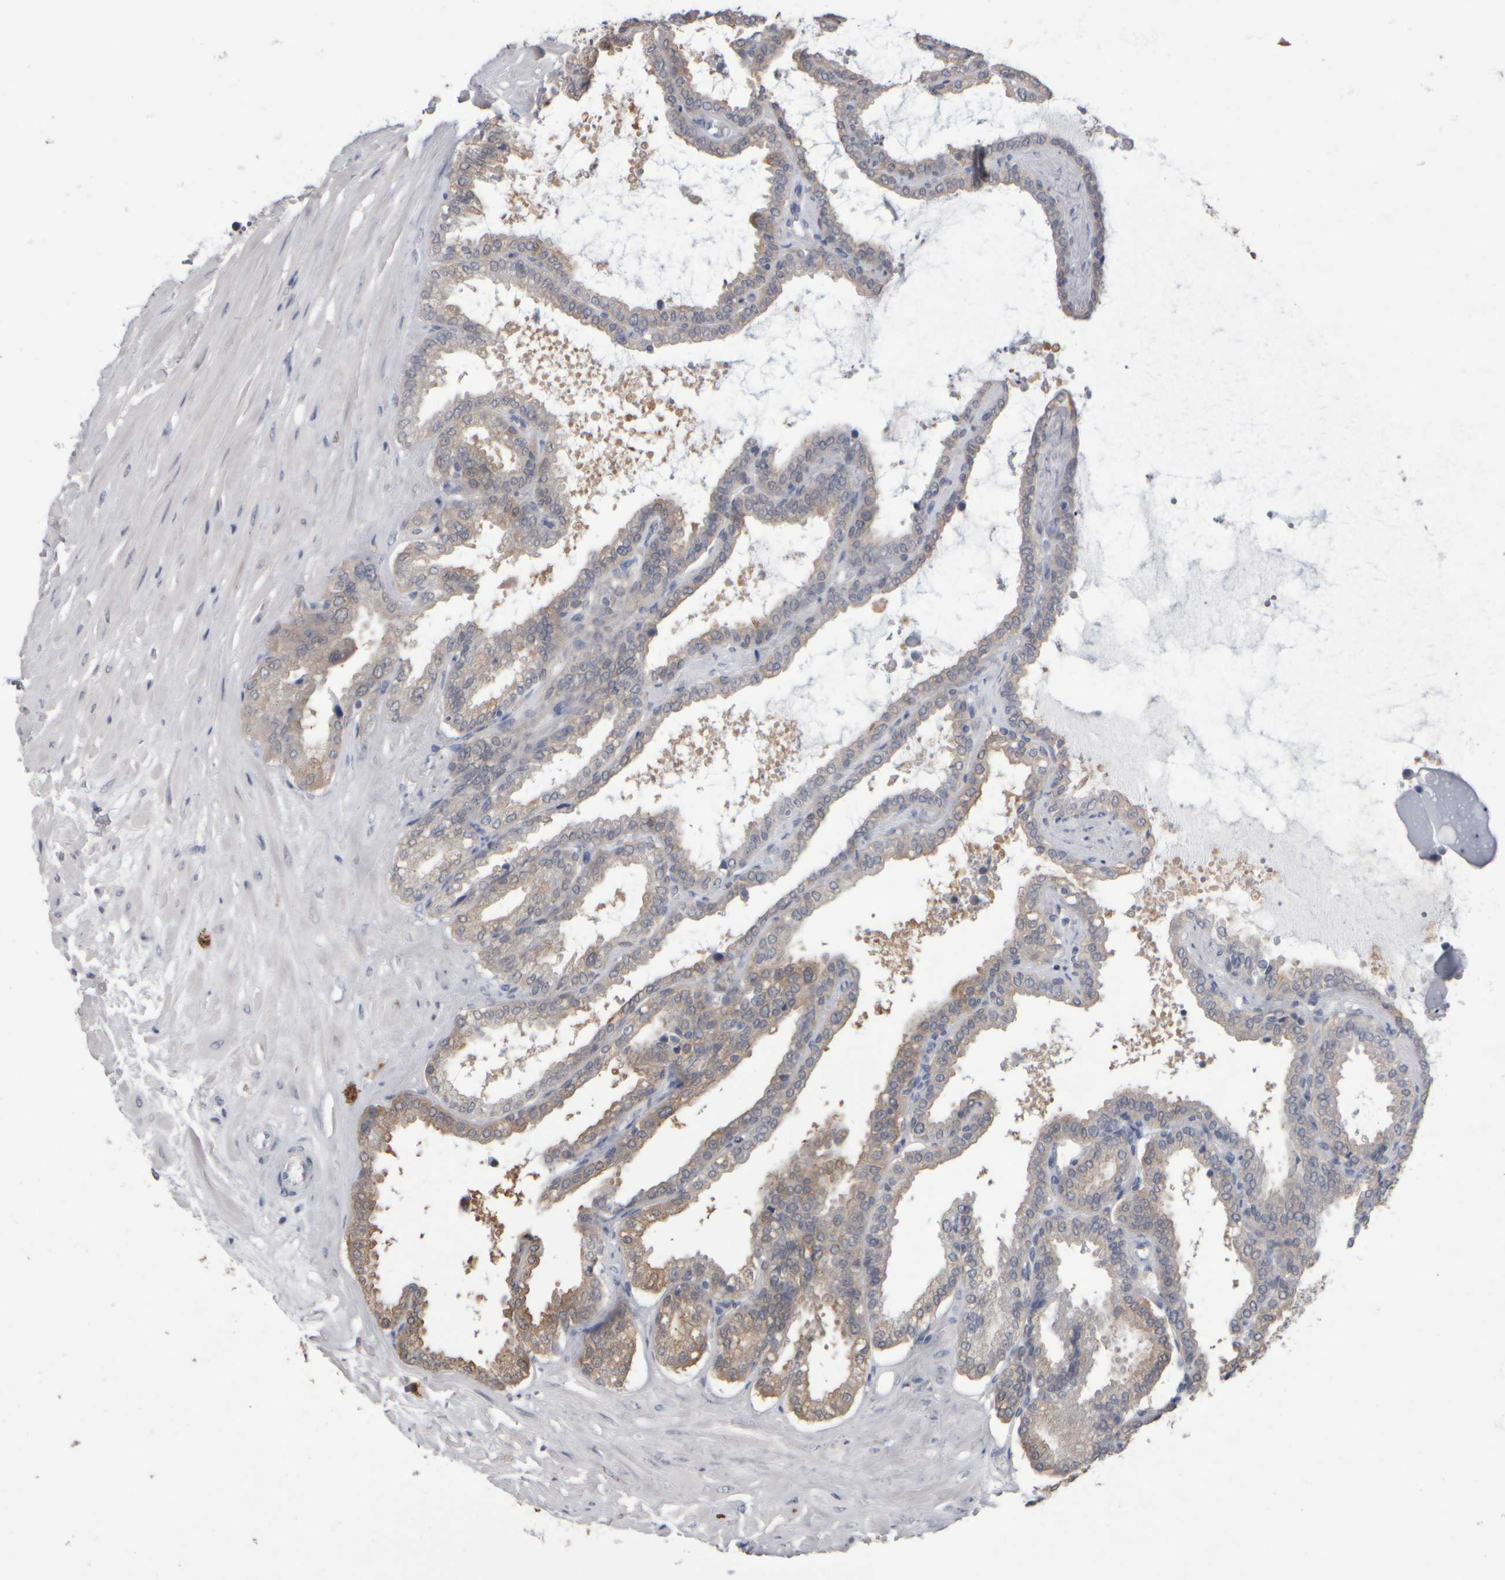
{"staining": {"intensity": "moderate", "quantity": "25%-75%", "location": "cytoplasmic/membranous"}, "tissue": "seminal vesicle", "cell_type": "Glandular cells", "image_type": "normal", "snomed": [{"axis": "morphology", "description": "Normal tissue, NOS"}, {"axis": "topography", "description": "Seminal veicle"}], "caption": "This micrograph shows normal seminal vesicle stained with IHC to label a protein in brown. The cytoplasmic/membranous of glandular cells show moderate positivity for the protein. Nuclei are counter-stained blue.", "gene": "EPHX2", "patient": {"sex": "male", "age": 46}}